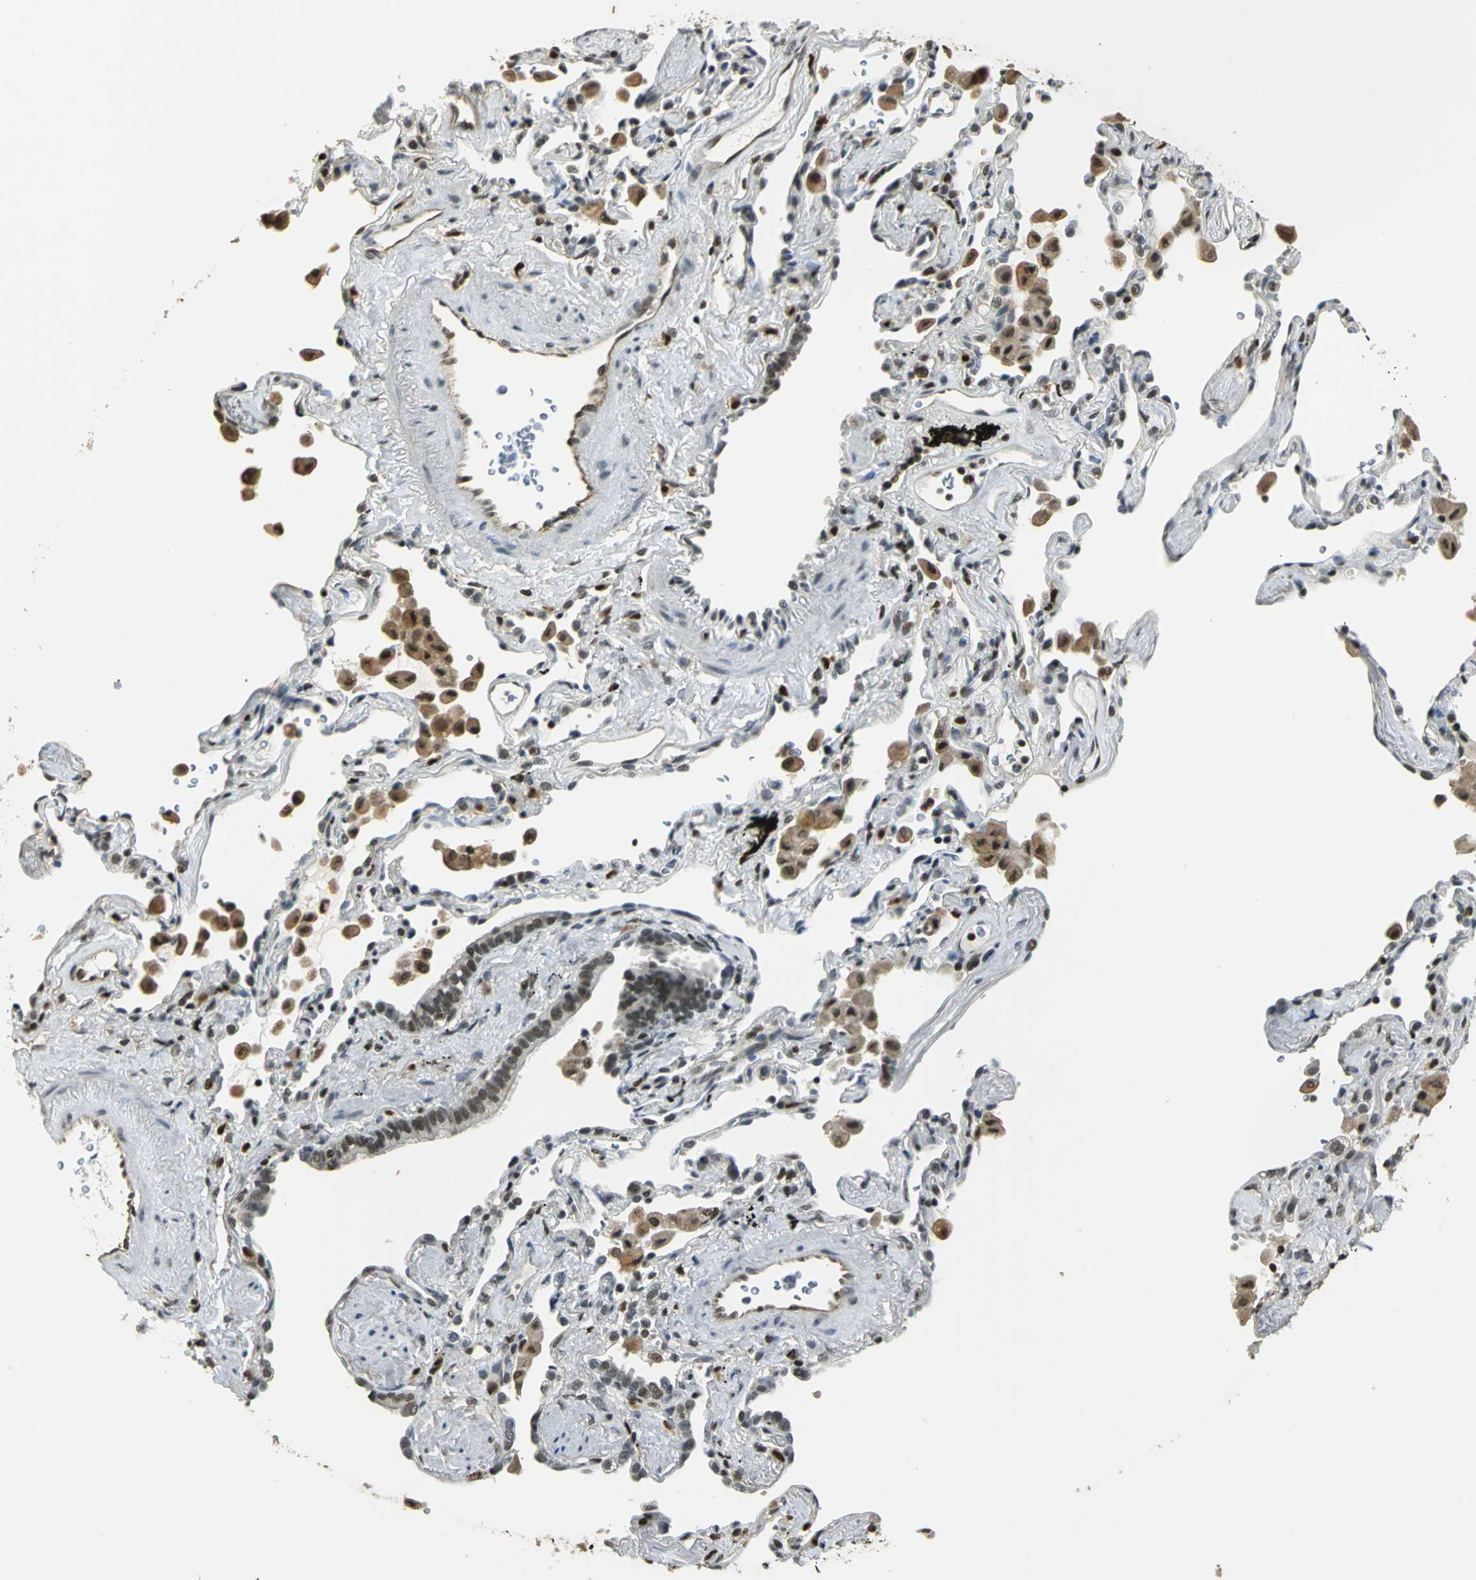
{"staining": {"intensity": "moderate", "quantity": ">75%", "location": "nuclear"}, "tissue": "lung cancer", "cell_type": "Tumor cells", "image_type": "cancer", "snomed": [{"axis": "morphology", "description": "Squamous cell carcinoma, NOS"}, {"axis": "topography", "description": "Lung"}], "caption": "Squamous cell carcinoma (lung) stained with immunohistochemistry reveals moderate nuclear staining in about >75% of tumor cells.", "gene": "ELF1", "patient": {"sex": "female", "age": 67}}